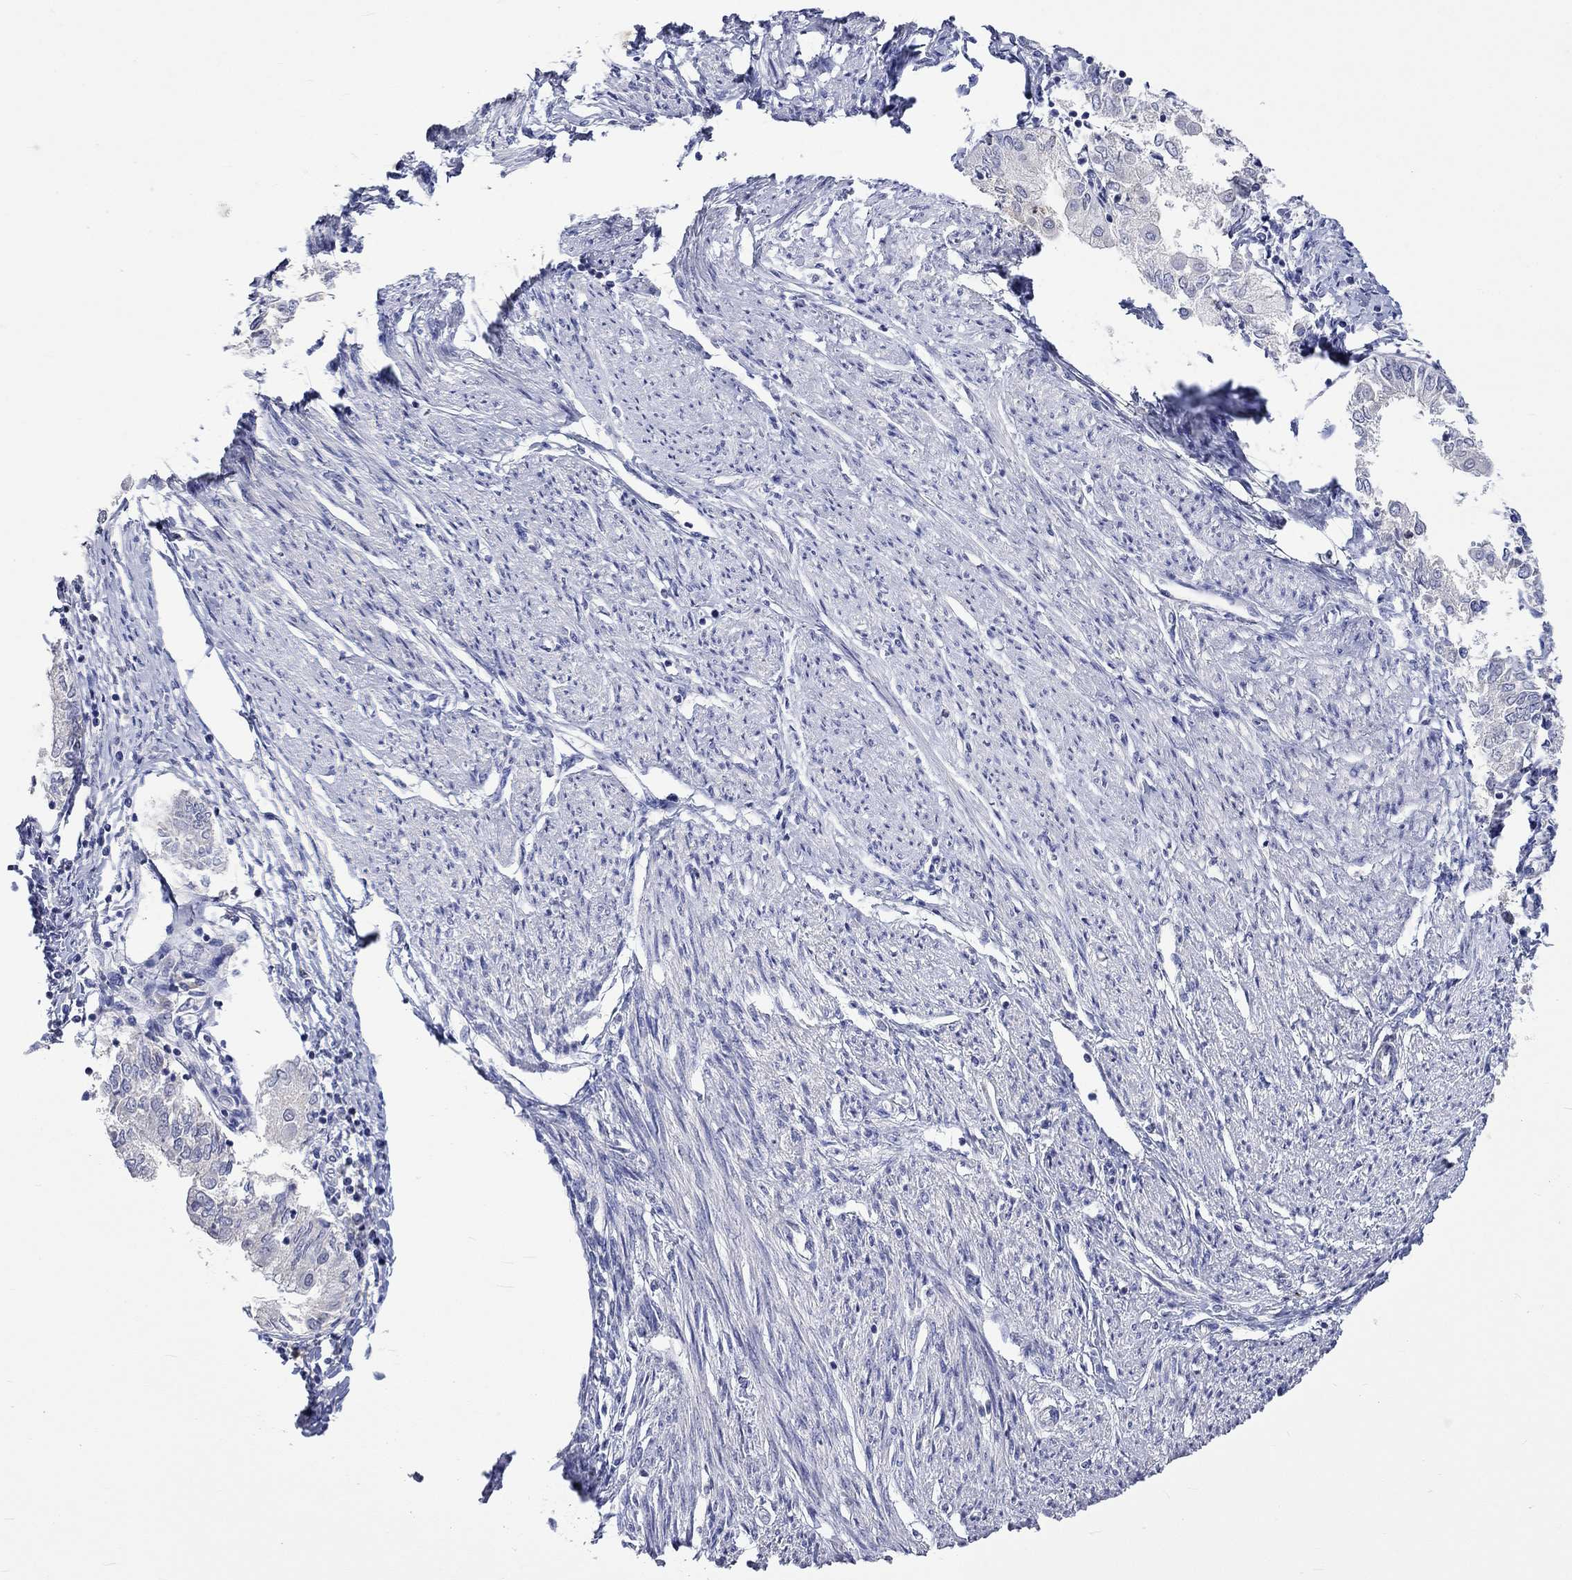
{"staining": {"intensity": "negative", "quantity": "none", "location": "none"}, "tissue": "endometrial cancer", "cell_type": "Tumor cells", "image_type": "cancer", "snomed": [{"axis": "morphology", "description": "Adenocarcinoma, NOS"}, {"axis": "topography", "description": "Endometrium"}], "caption": "Endometrial cancer was stained to show a protein in brown. There is no significant staining in tumor cells. (DAB (3,3'-diaminobenzidine) immunohistochemistry visualized using brightfield microscopy, high magnification).", "gene": "LRFN4", "patient": {"sex": "female", "age": 68}}